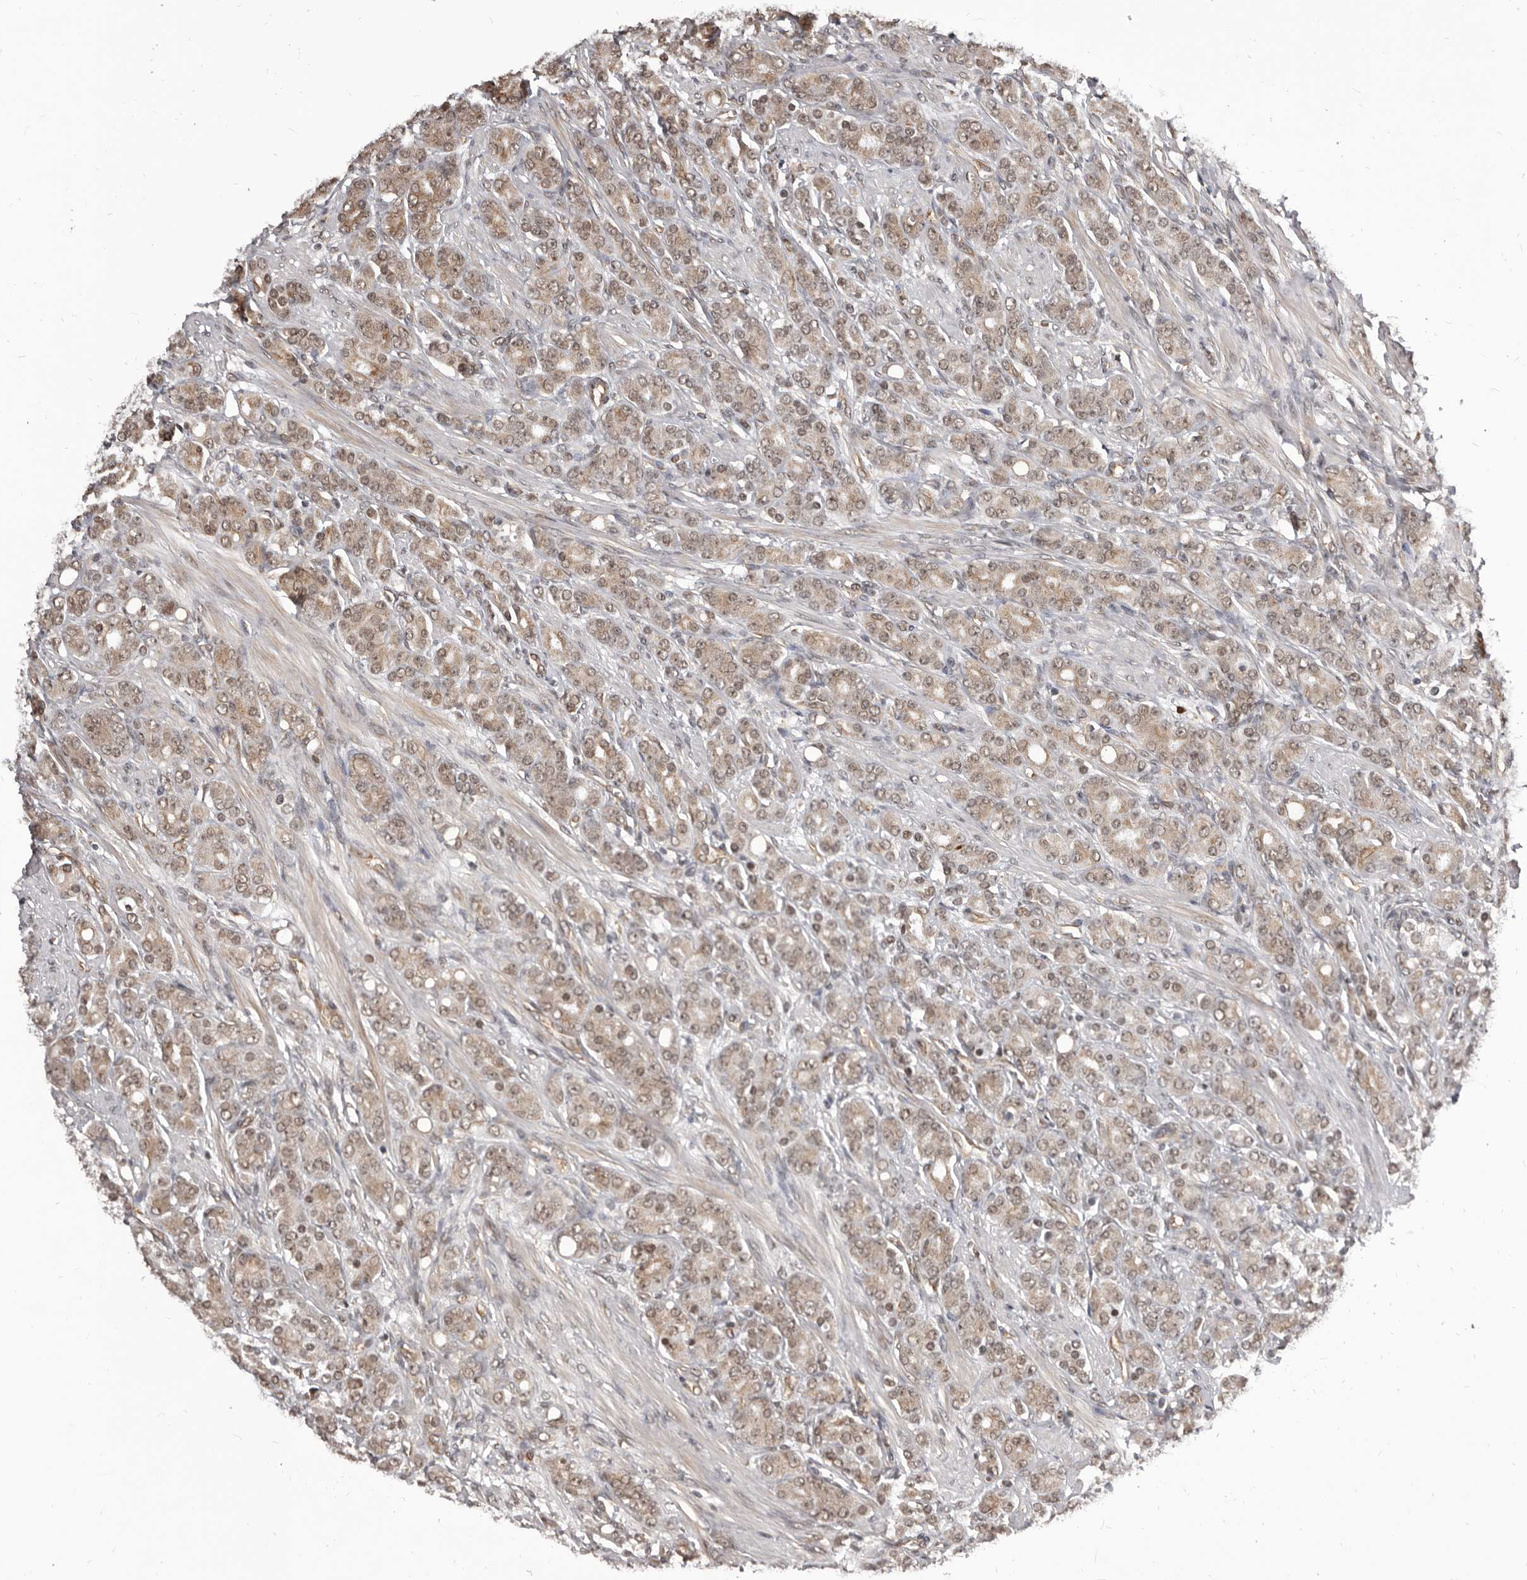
{"staining": {"intensity": "weak", "quantity": ">75%", "location": "cytoplasmic/membranous,nuclear"}, "tissue": "prostate cancer", "cell_type": "Tumor cells", "image_type": "cancer", "snomed": [{"axis": "morphology", "description": "Adenocarcinoma, High grade"}, {"axis": "topography", "description": "Prostate"}], "caption": "Protein analysis of prostate cancer (high-grade adenocarcinoma) tissue displays weak cytoplasmic/membranous and nuclear staining in approximately >75% of tumor cells. The staining was performed using DAB, with brown indicating positive protein expression. Nuclei are stained blue with hematoxylin.", "gene": "ADAMTS20", "patient": {"sex": "male", "age": 62}}